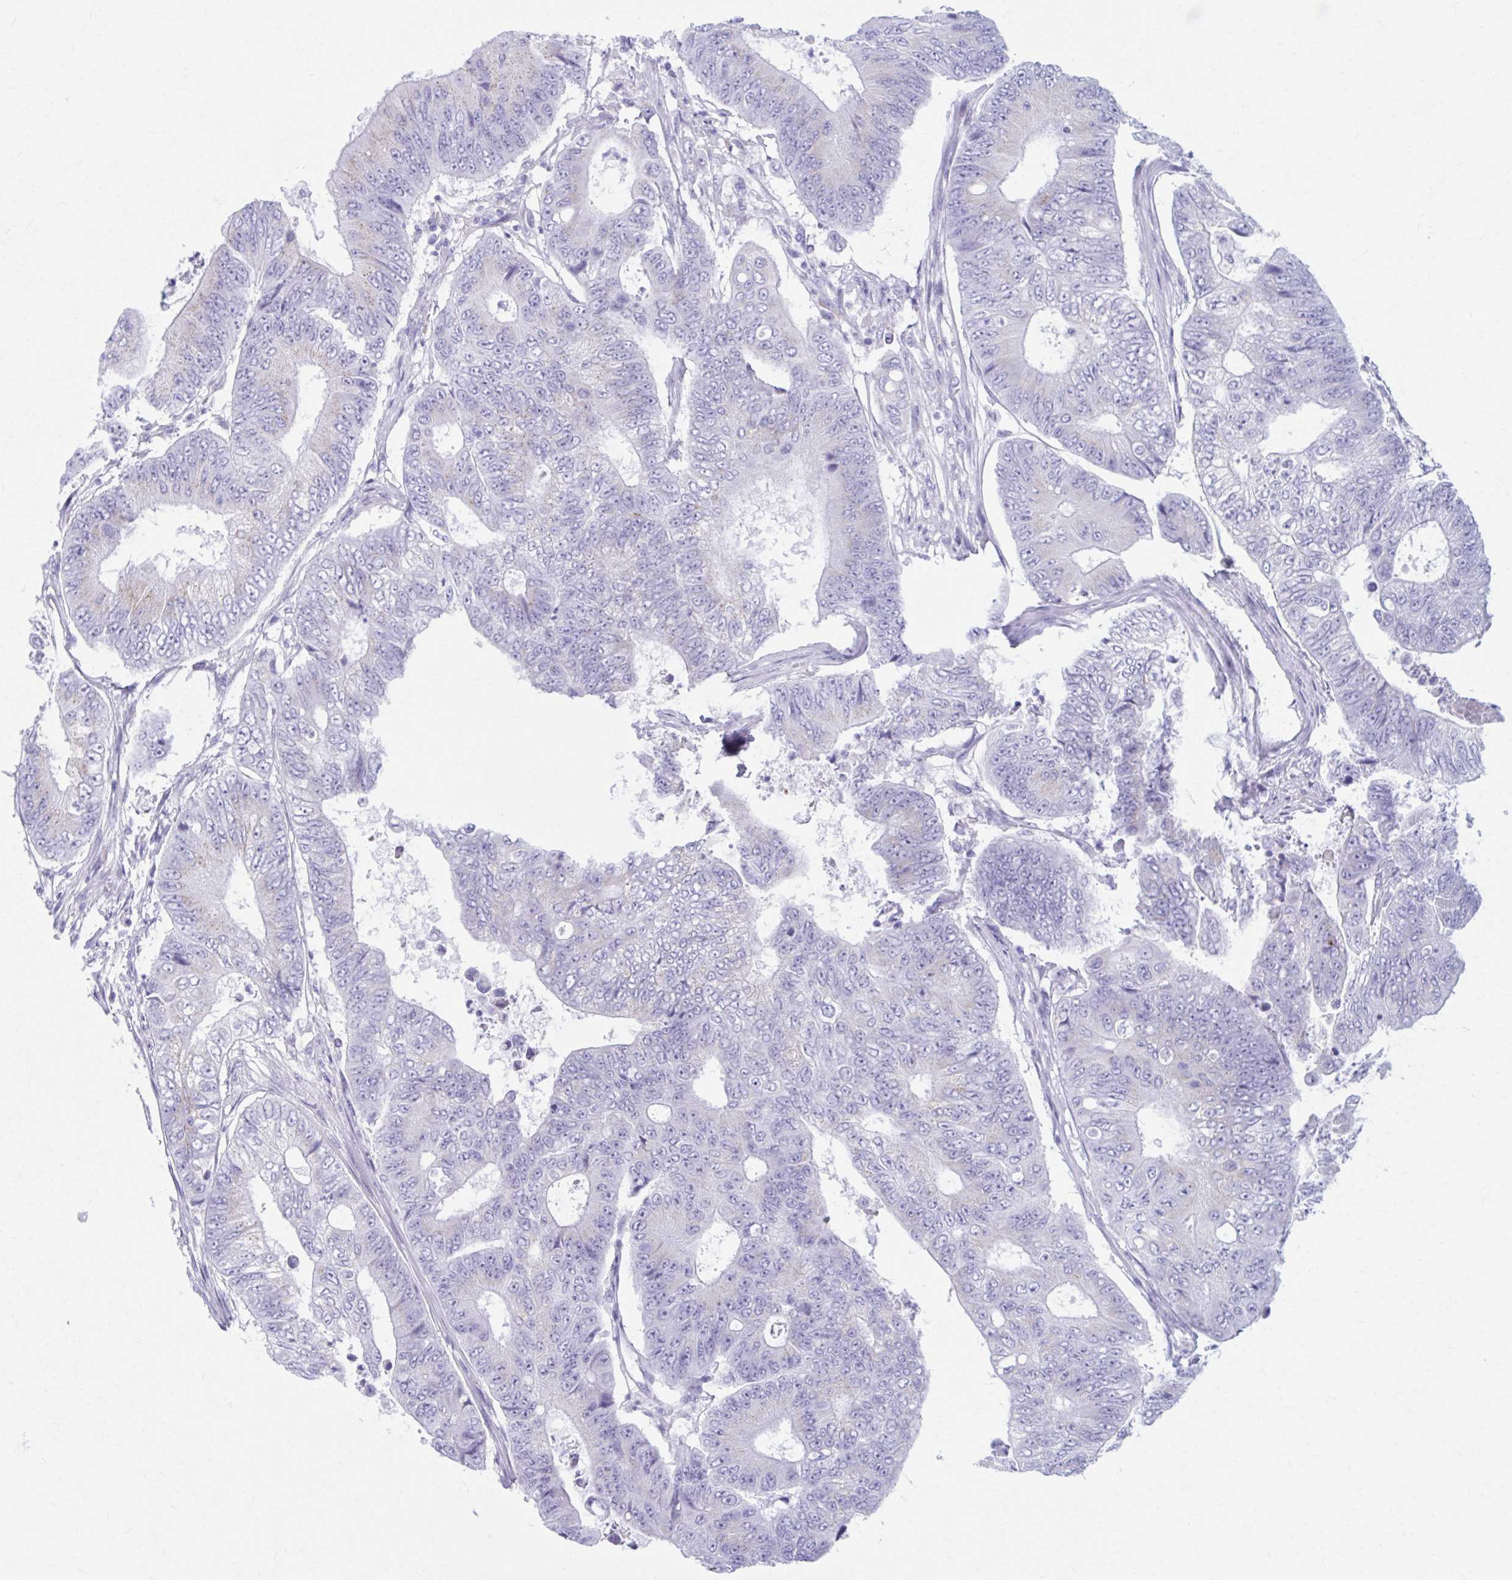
{"staining": {"intensity": "weak", "quantity": "<25%", "location": "cytoplasmic/membranous"}, "tissue": "colorectal cancer", "cell_type": "Tumor cells", "image_type": "cancer", "snomed": [{"axis": "morphology", "description": "Adenocarcinoma, NOS"}, {"axis": "topography", "description": "Colon"}], "caption": "Tumor cells show no significant protein positivity in colorectal cancer.", "gene": "KCNE2", "patient": {"sex": "female", "age": 48}}